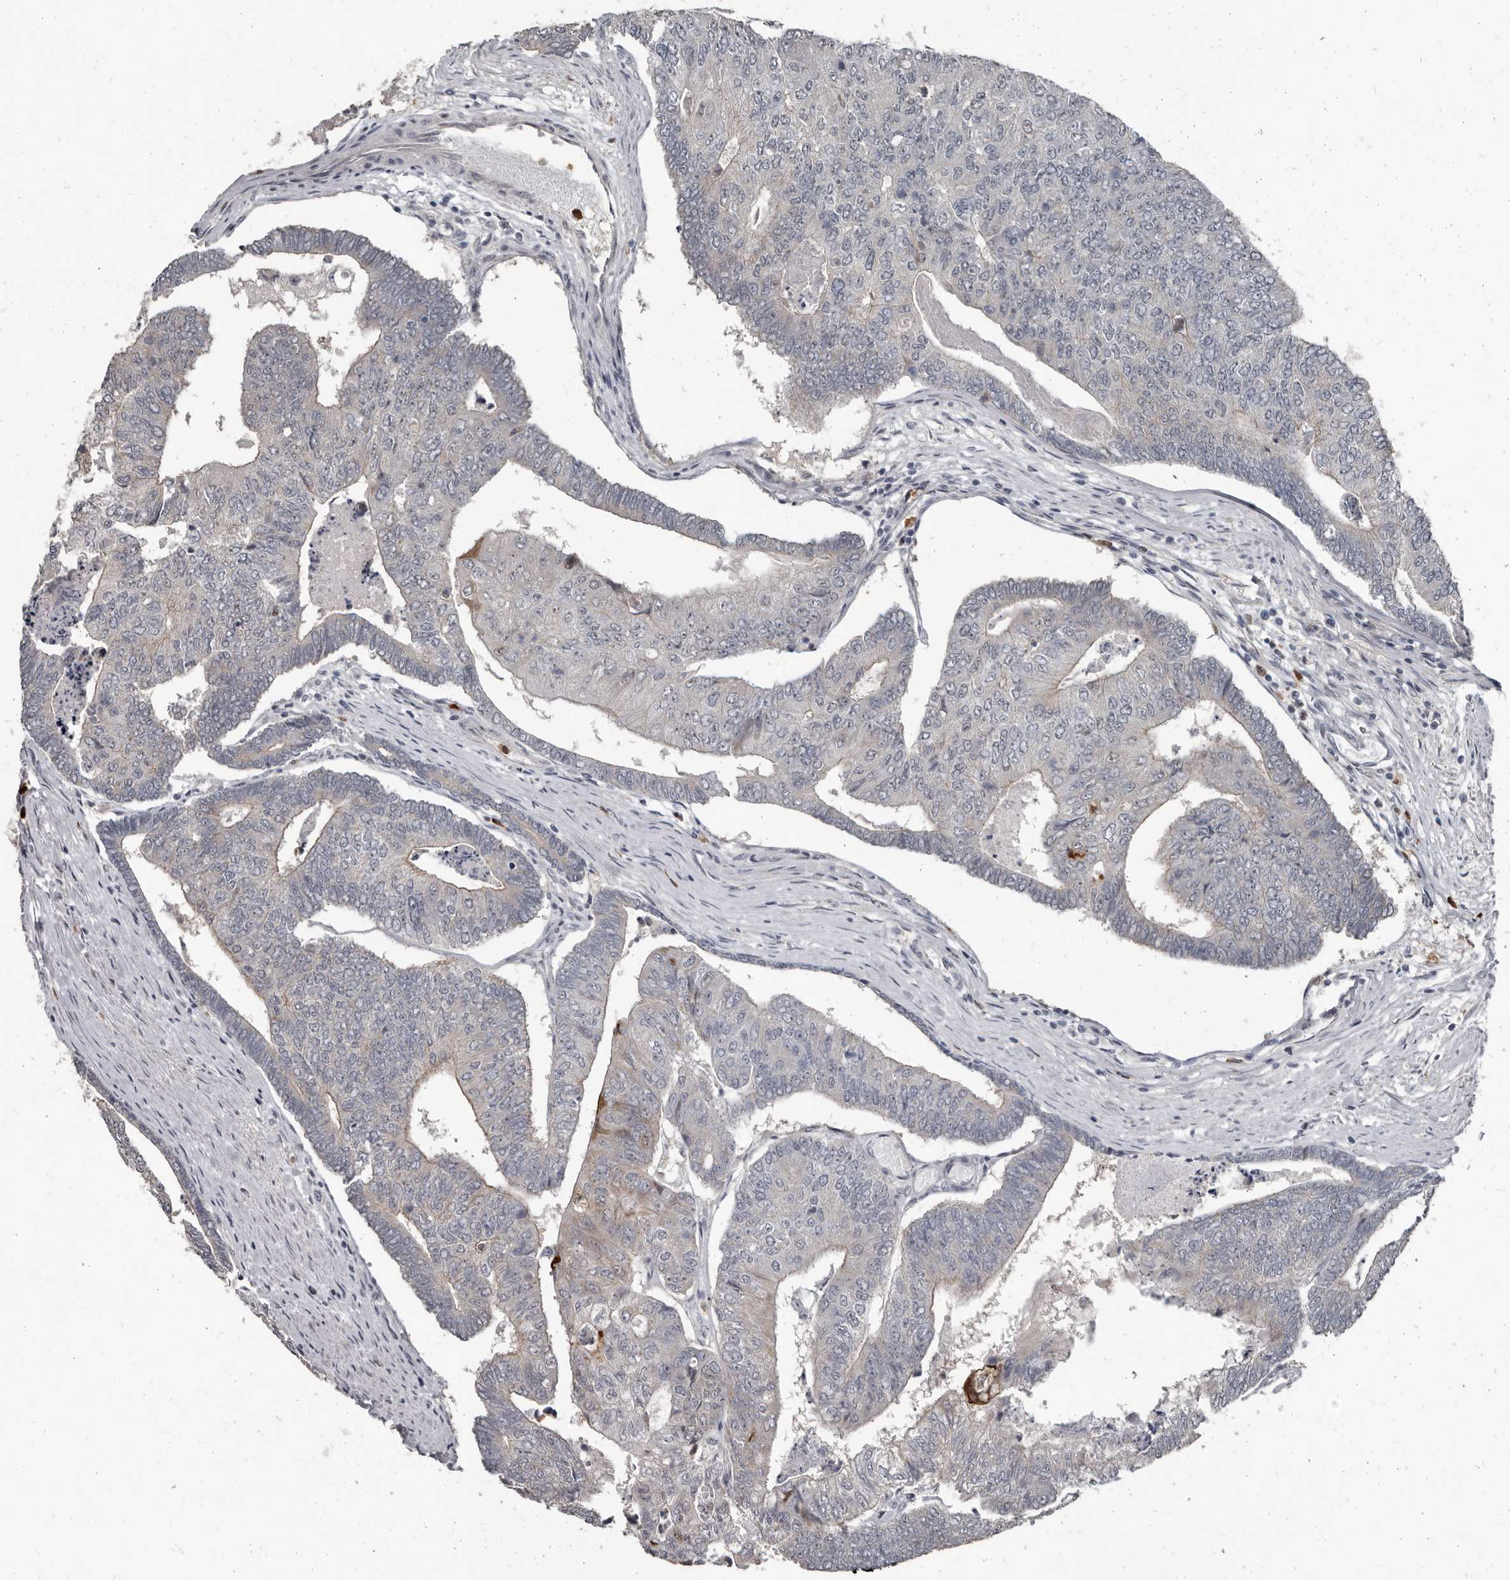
{"staining": {"intensity": "negative", "quantity": "none", "location": "none"}, "tissue": "colorectal cancer", "cell_type": "Tumor cells", "image_type": "cancer", "snomed": [{"axis": "morphology", "description": "Adenocarcinoma, NOS"}, {"axis": "topography", "description": "Colon"}], "caption": "High magnification brightfield microscopy of colorectal cancer (adenocarcinoma) stained with DAB (brown) and counterstained with hematoxylin (blue): tumor cells show no significant positivity. Nuclei are stained in blue.", "gene": "GPR157", "patient": {"sex": "female", "age": 67}}